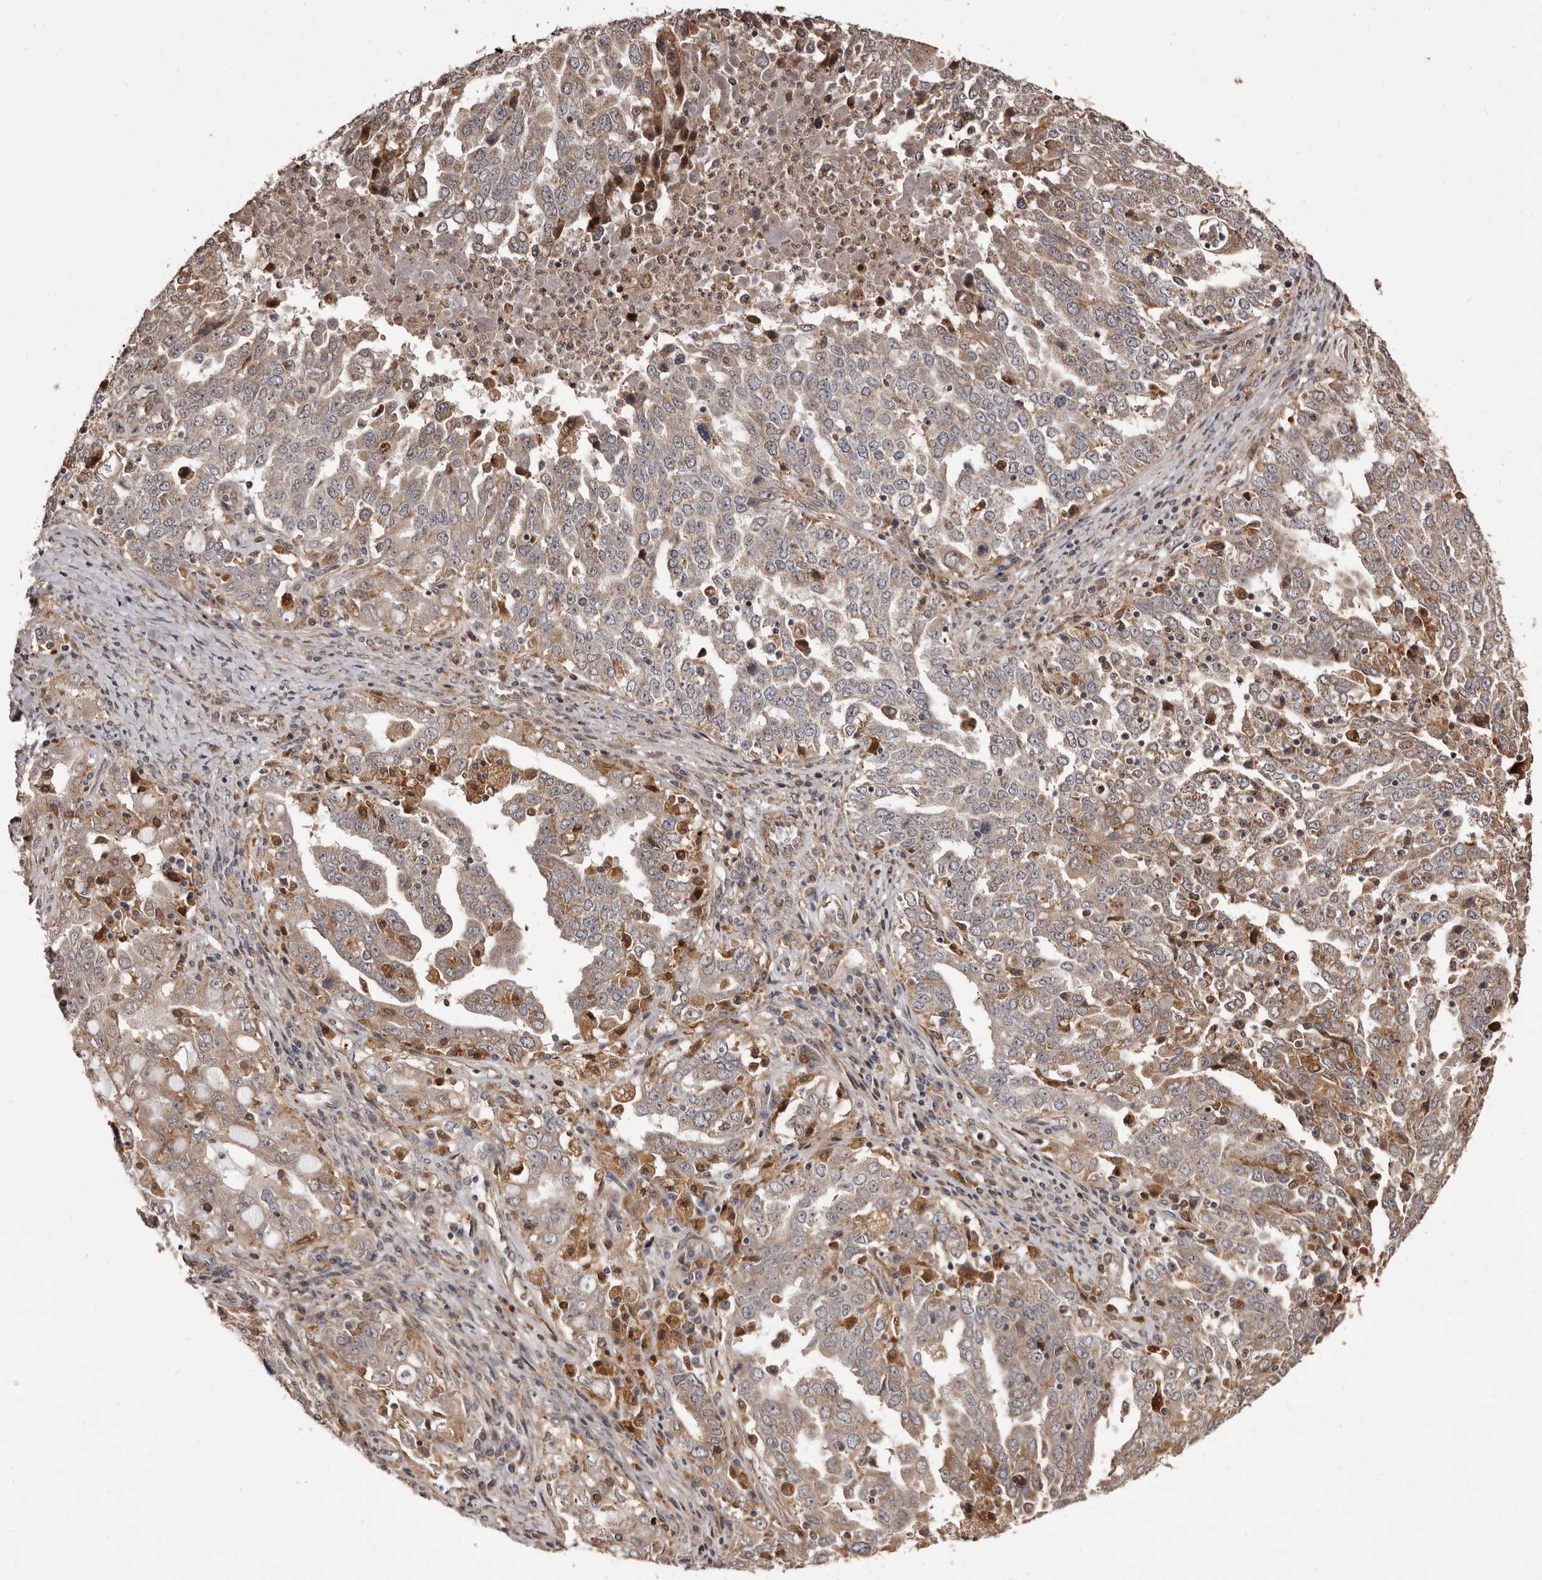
{"staining": {"intensity": "moderate", "quantity": ">75%", "location": "cytoplasmic/membranous"}, "tissue": "ovarian cancer", "cell_type": "Tumor cells", "image_type": "cancer", "snomed": [{"axis": "morphology", "description": "Carcinoma, endometroid"}, {"axis": "topography", "description": "Ovary"}], "caption": "Brown immunohistochemical staining in endometroid carcinoma (ovarian) displays moderate cytoplasmic/membranous staining in about >75% of tumor cells.", "gene": "ZCCHC7", "patient": {"sex": "female", "age": 62}}